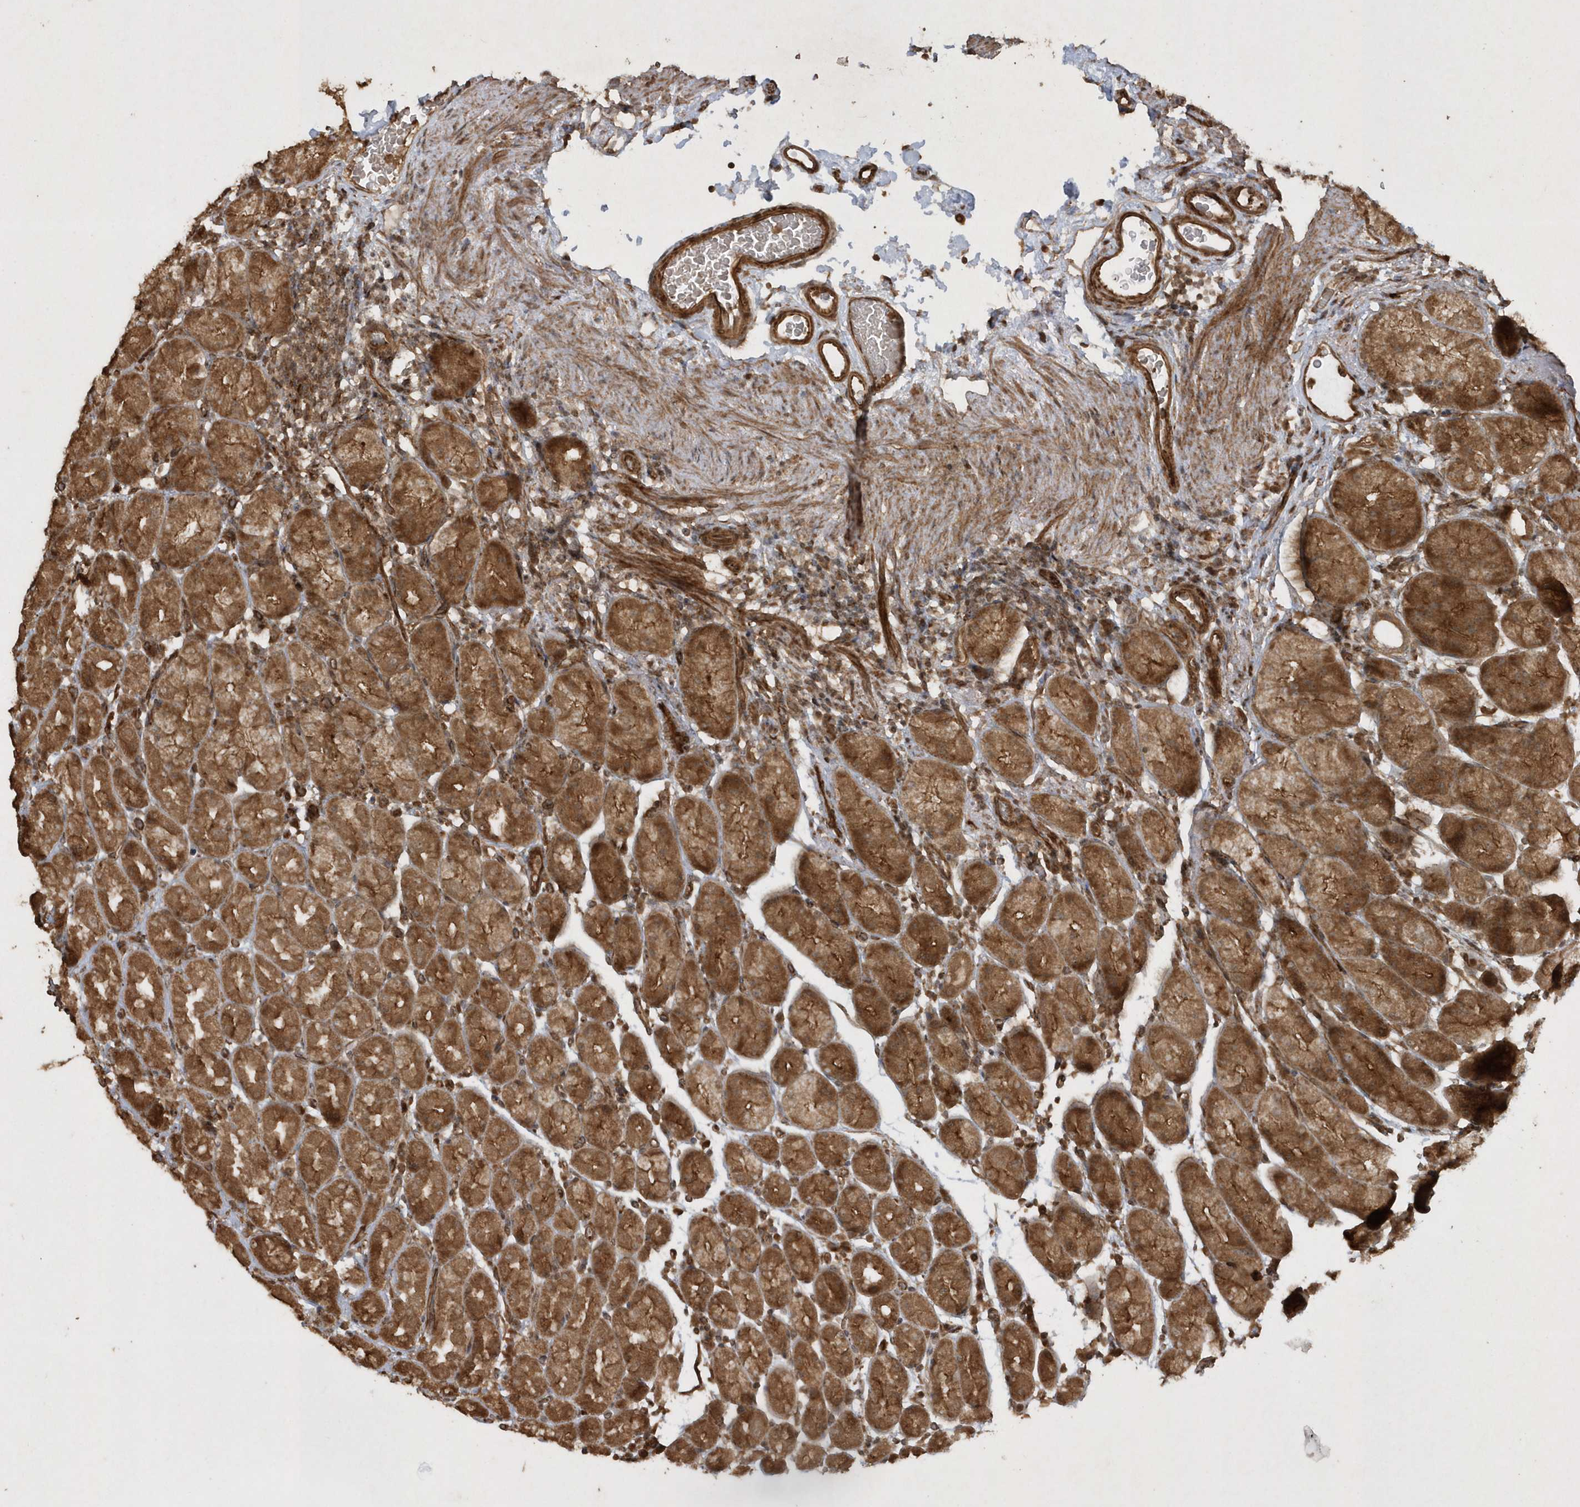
{"staining": {"intensity": "strong", "quantity": ">75%", "location": "cytoplasmic/membranous"}, "tissue": "stomach", "cell_type": "Glandular cells", "image_type": "normal", "snomed": [{"axis": "morphology", "description": "Normal tissue, NOS"}, {"axis": "topography", "description": "Stomach, upper"}], "caption": "This image demonstrates IHC staining of normal stomach, with high strong cytoplasmic/membranous staining in about >75% of glandular cells.", "gene": "AVPI1", "patient": {"sex": "male", "age": 68}}